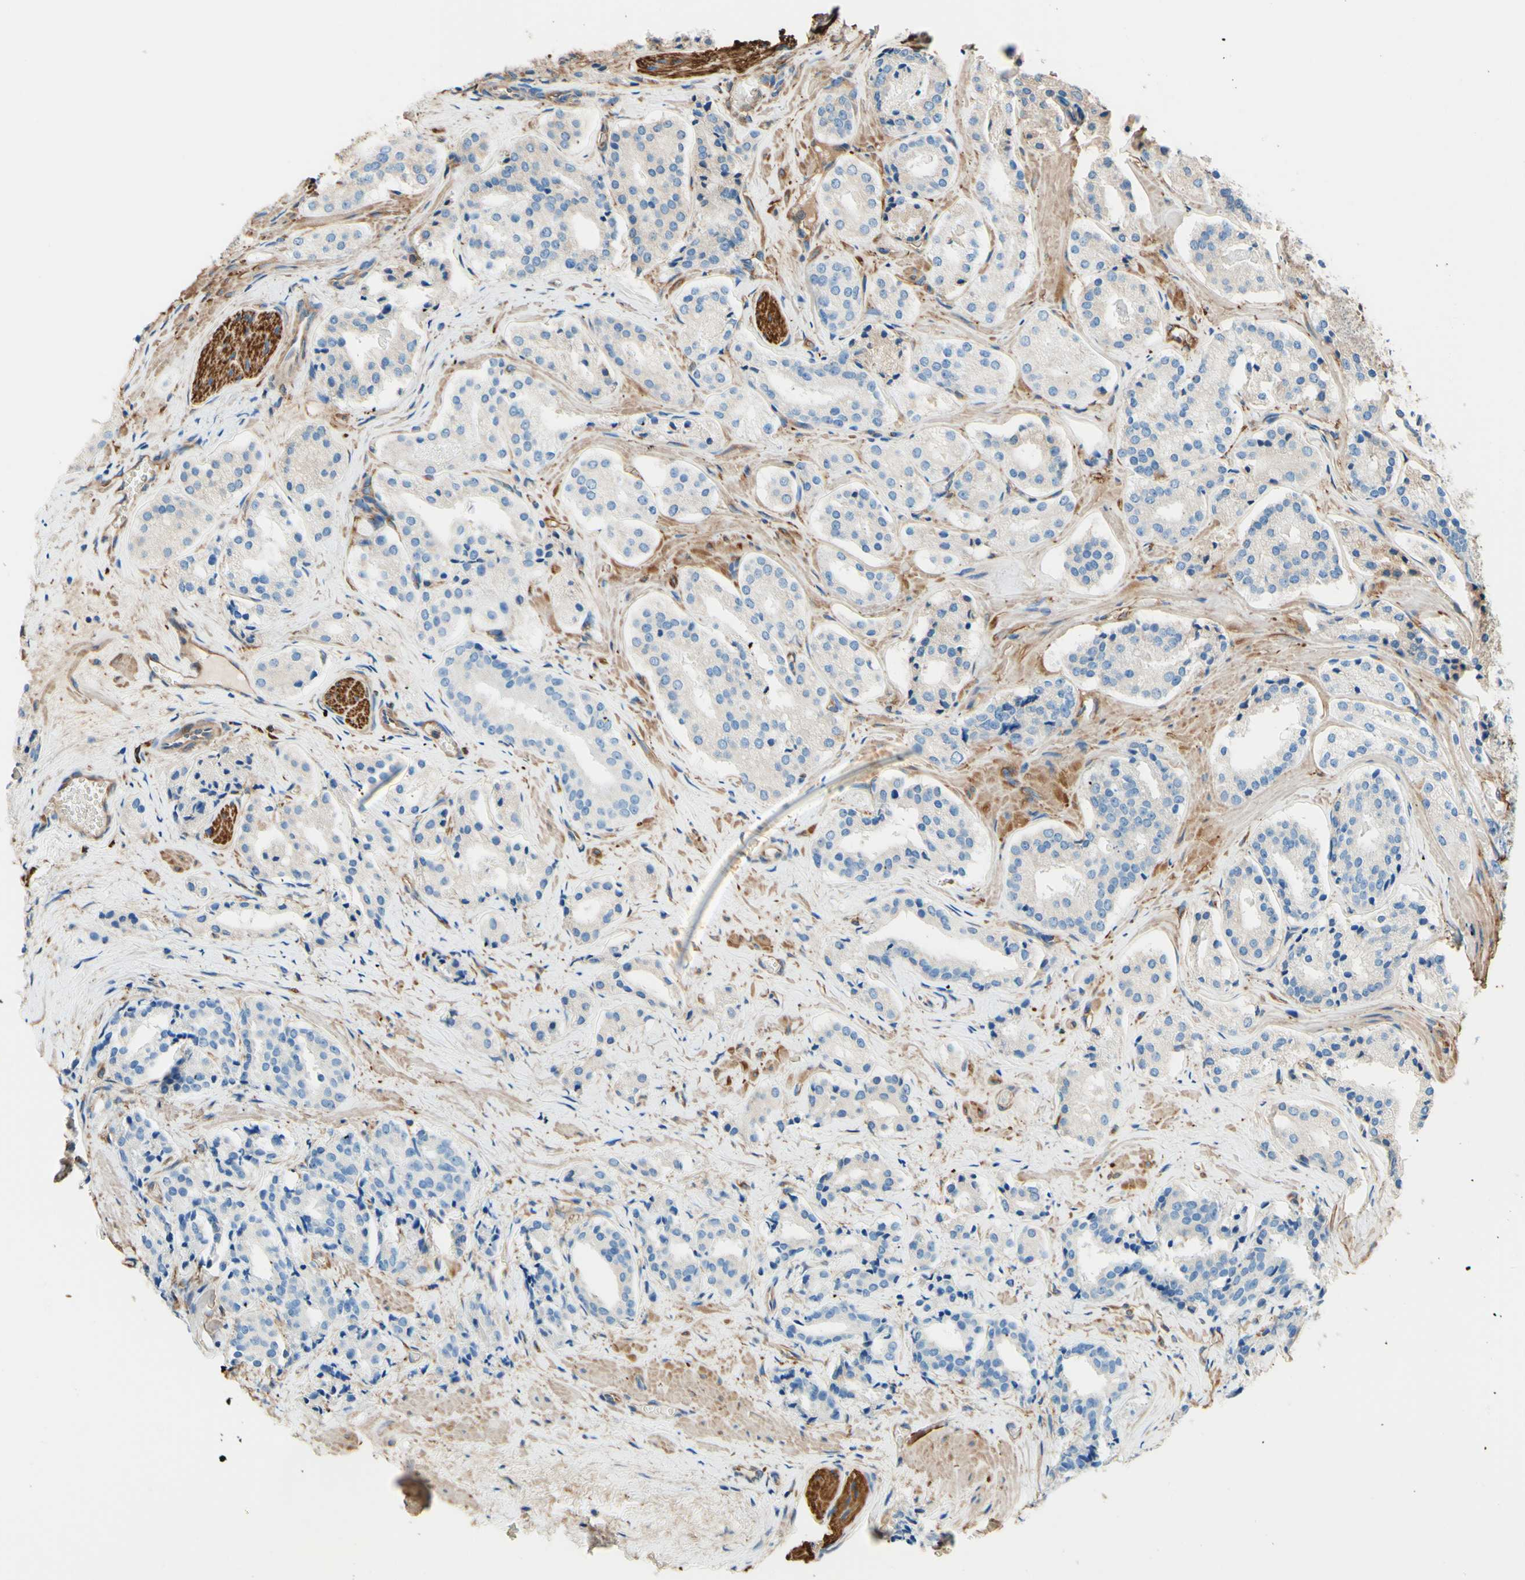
{"staining": {"intensity": "negative", "quantity": "none", "location": "none"}, "tissue": "prostate cancer", "cell_type": "Tumor cells", "image_type": "cancer", "snomed": [{"axis": "morphology", "description": "Adenocarcinoma, High grade"}, {"axis": "topography", "description": "Prostate"}], "caption": "Immunohistochemistry histopathology image of neoplastic tissue: adenocarcinoma (high-grade) (prostate) stained with DAB (3,3'-diaminobenzidine) demonstrates no significant protein staining in tumor cells.", "gene": "DPYSL3", "patient": {"sex": "male", "age": 60}}